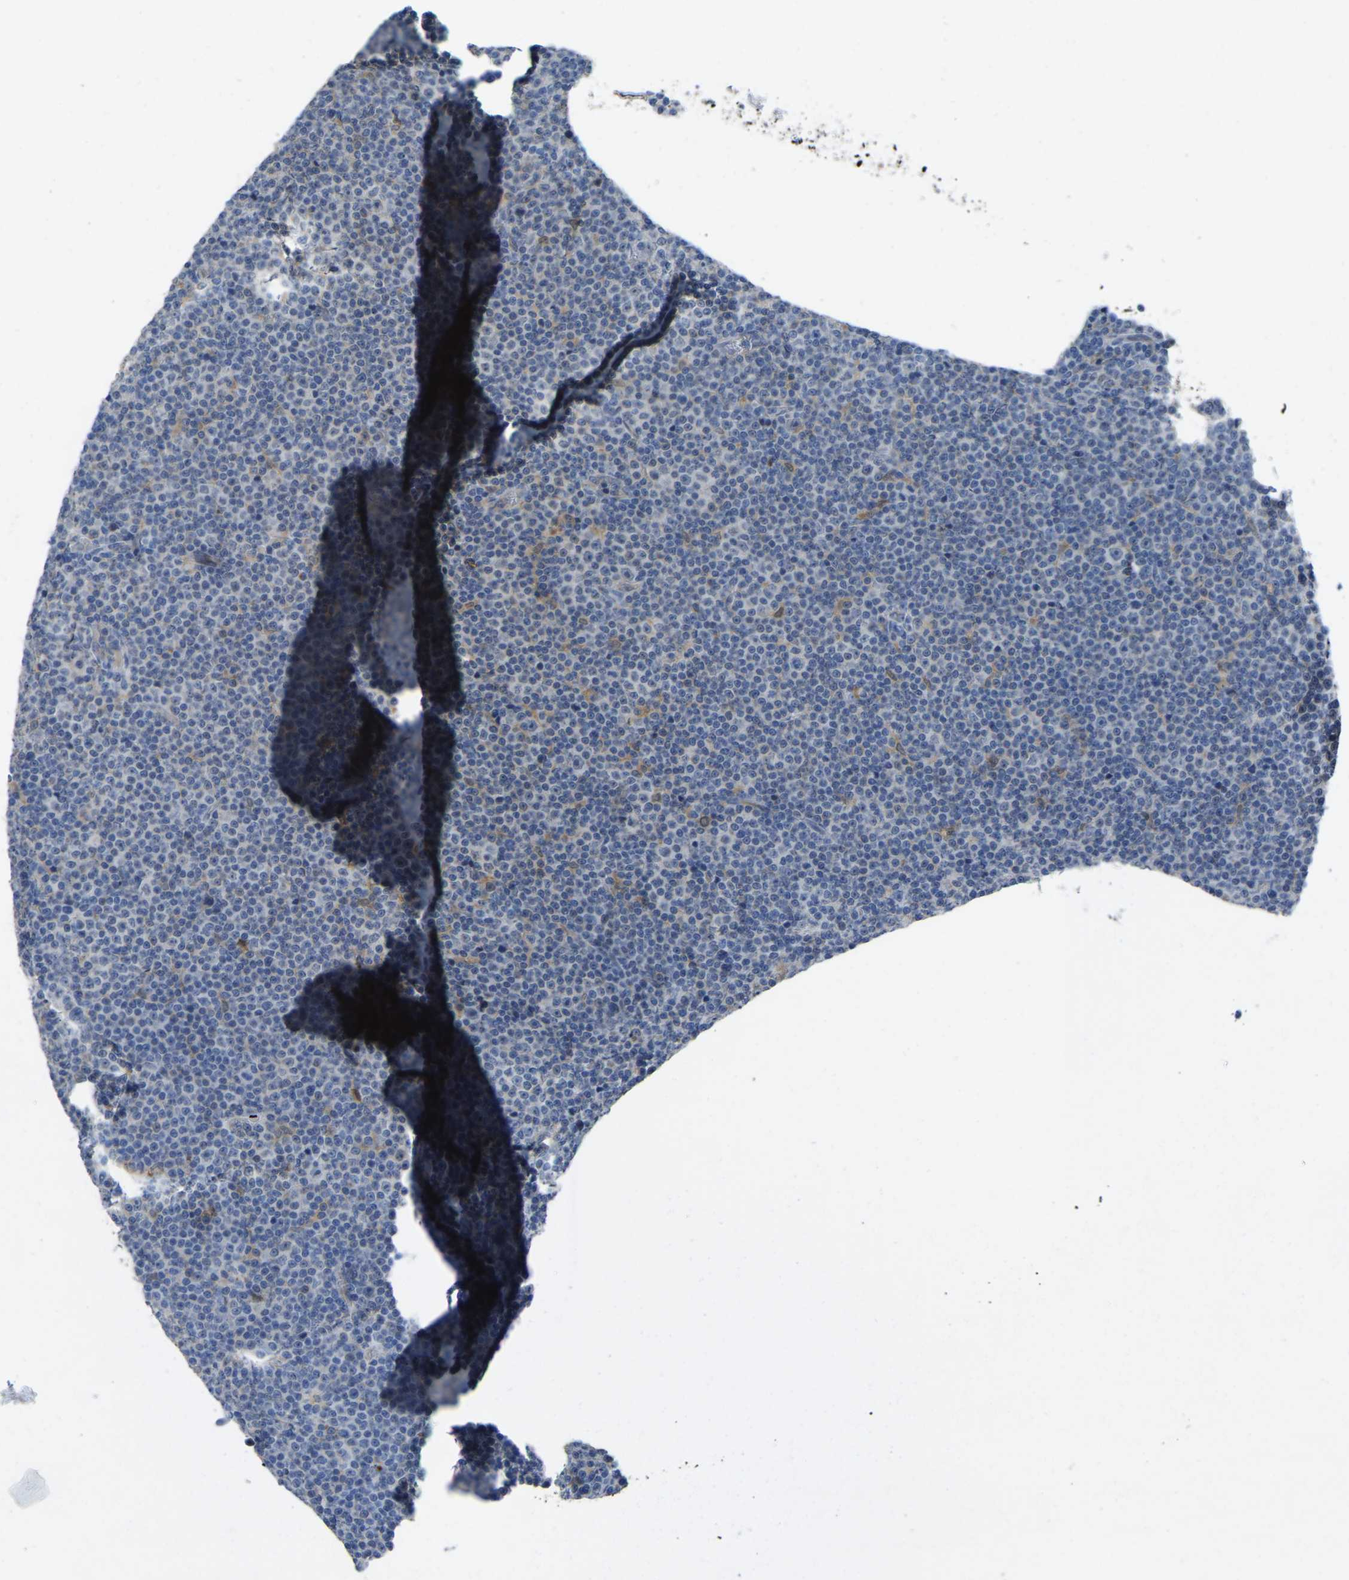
{"staining": {"intensity": "negative", "quantity": "none", "location": "none"}, "tissue": "lymphoma", "cell_type": "Tumor cells", "image_type": "cancer", "snomed": [{"axis": "morphology", "description": "Malignant lymphoma, non-Hodgkin's type, Low grade"}, {"axis": "topography", "description": "Lymph node"}], "caption": "This image is of lymphoma stained with IHC to label a protein in brown with the nuclei are counter-stained blue. There is no positivity in tumor cells.", "gene": "FHIT", "patient": {"sex": "female", "age": 67}}